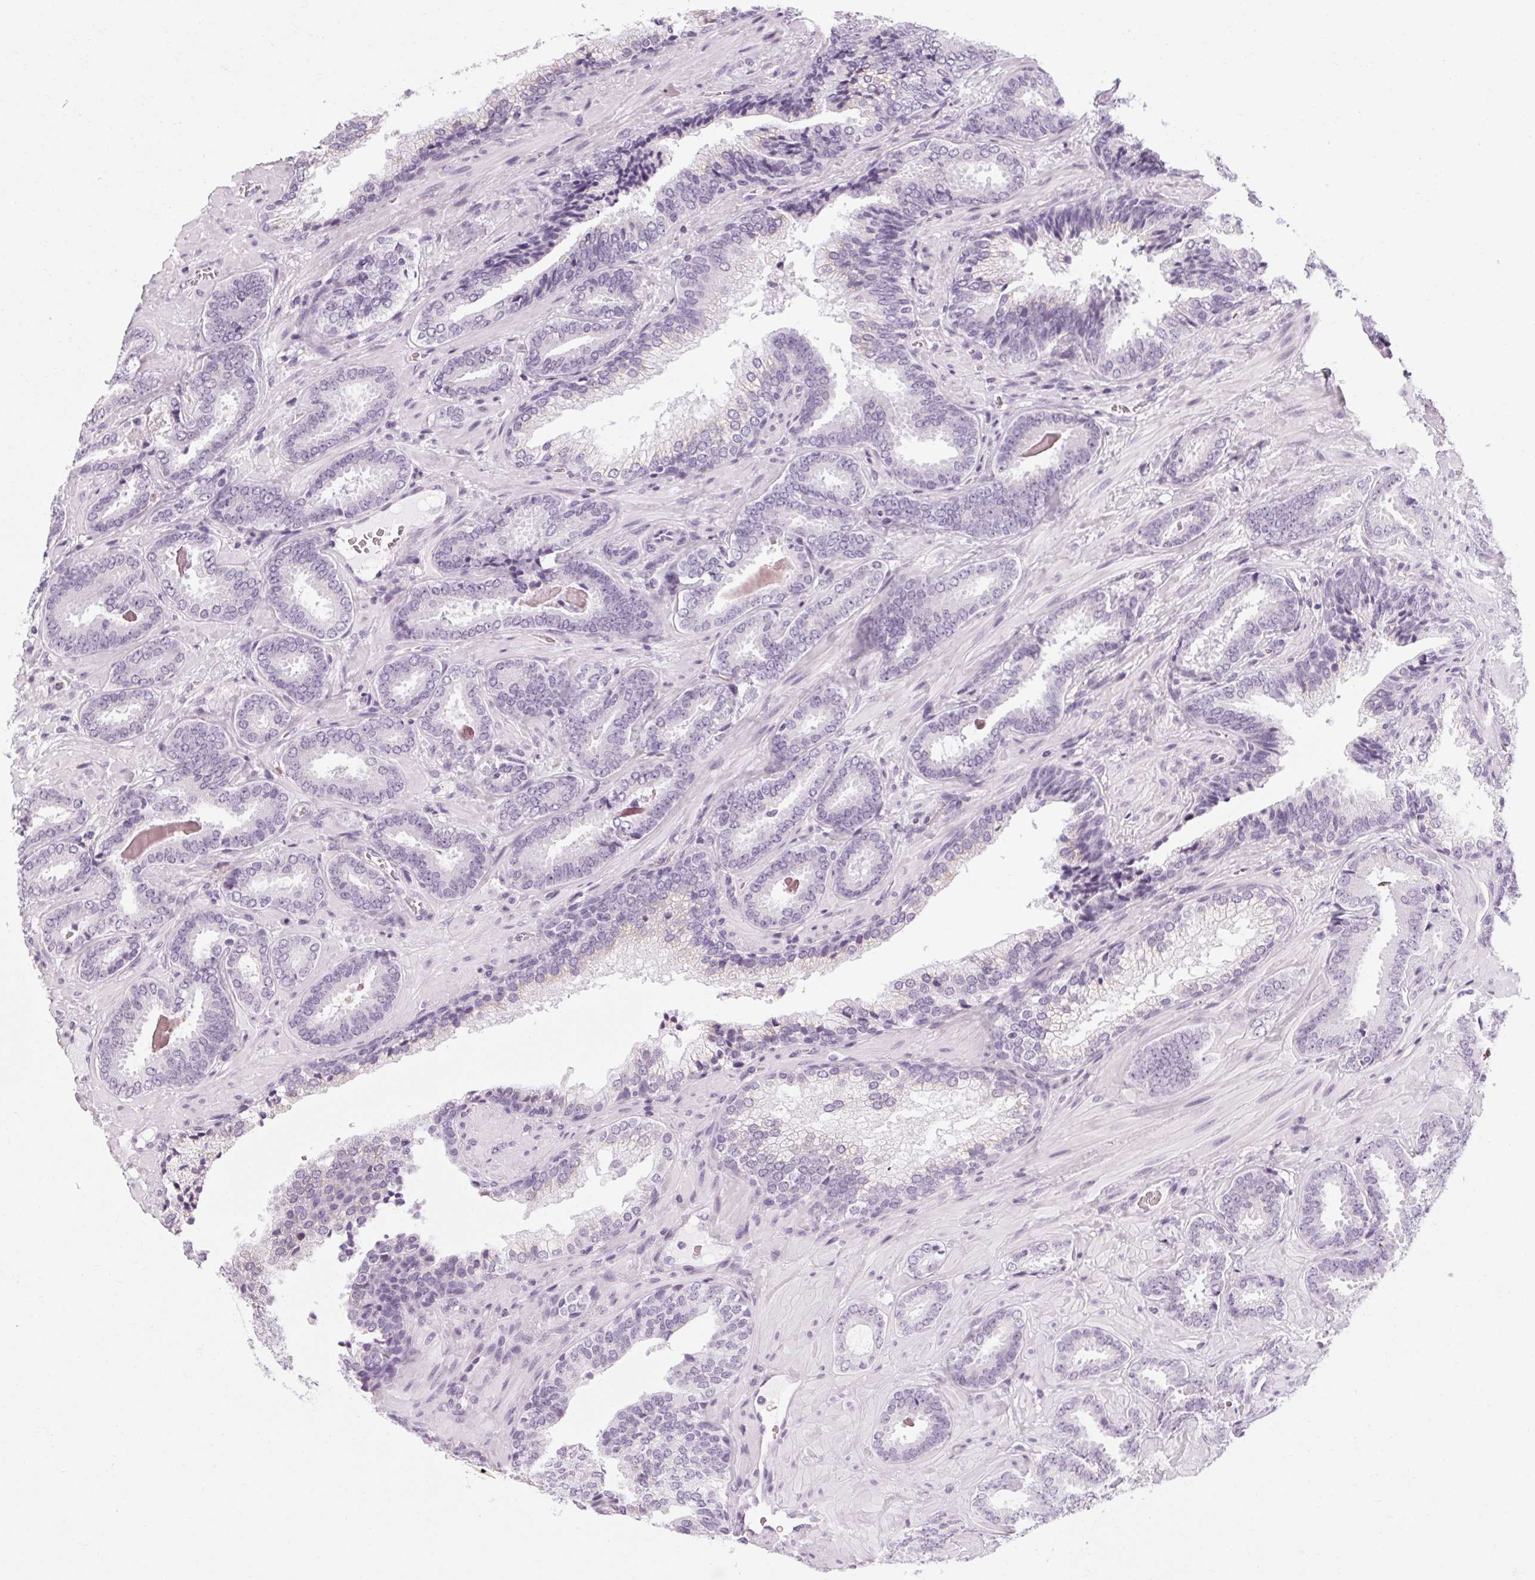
{"staining": {"intensity": "negative", "quantity": "none", "location": "none"}, "tissue": "prostate cancer", "cell_type": "Tumor cells", "image_type": "cancer", "snomed": [{"axis": "morphology", "description": "Adenocarcinoma, Low grade"}, {"axis": "topography", "description": "Prostate"}], "caption": "Immunohistochemistry (IHC) of prostate cancer reveals no staining in tumor cells.", "gene": "POMC", "patient": {"sex": "male", "age": 61}}